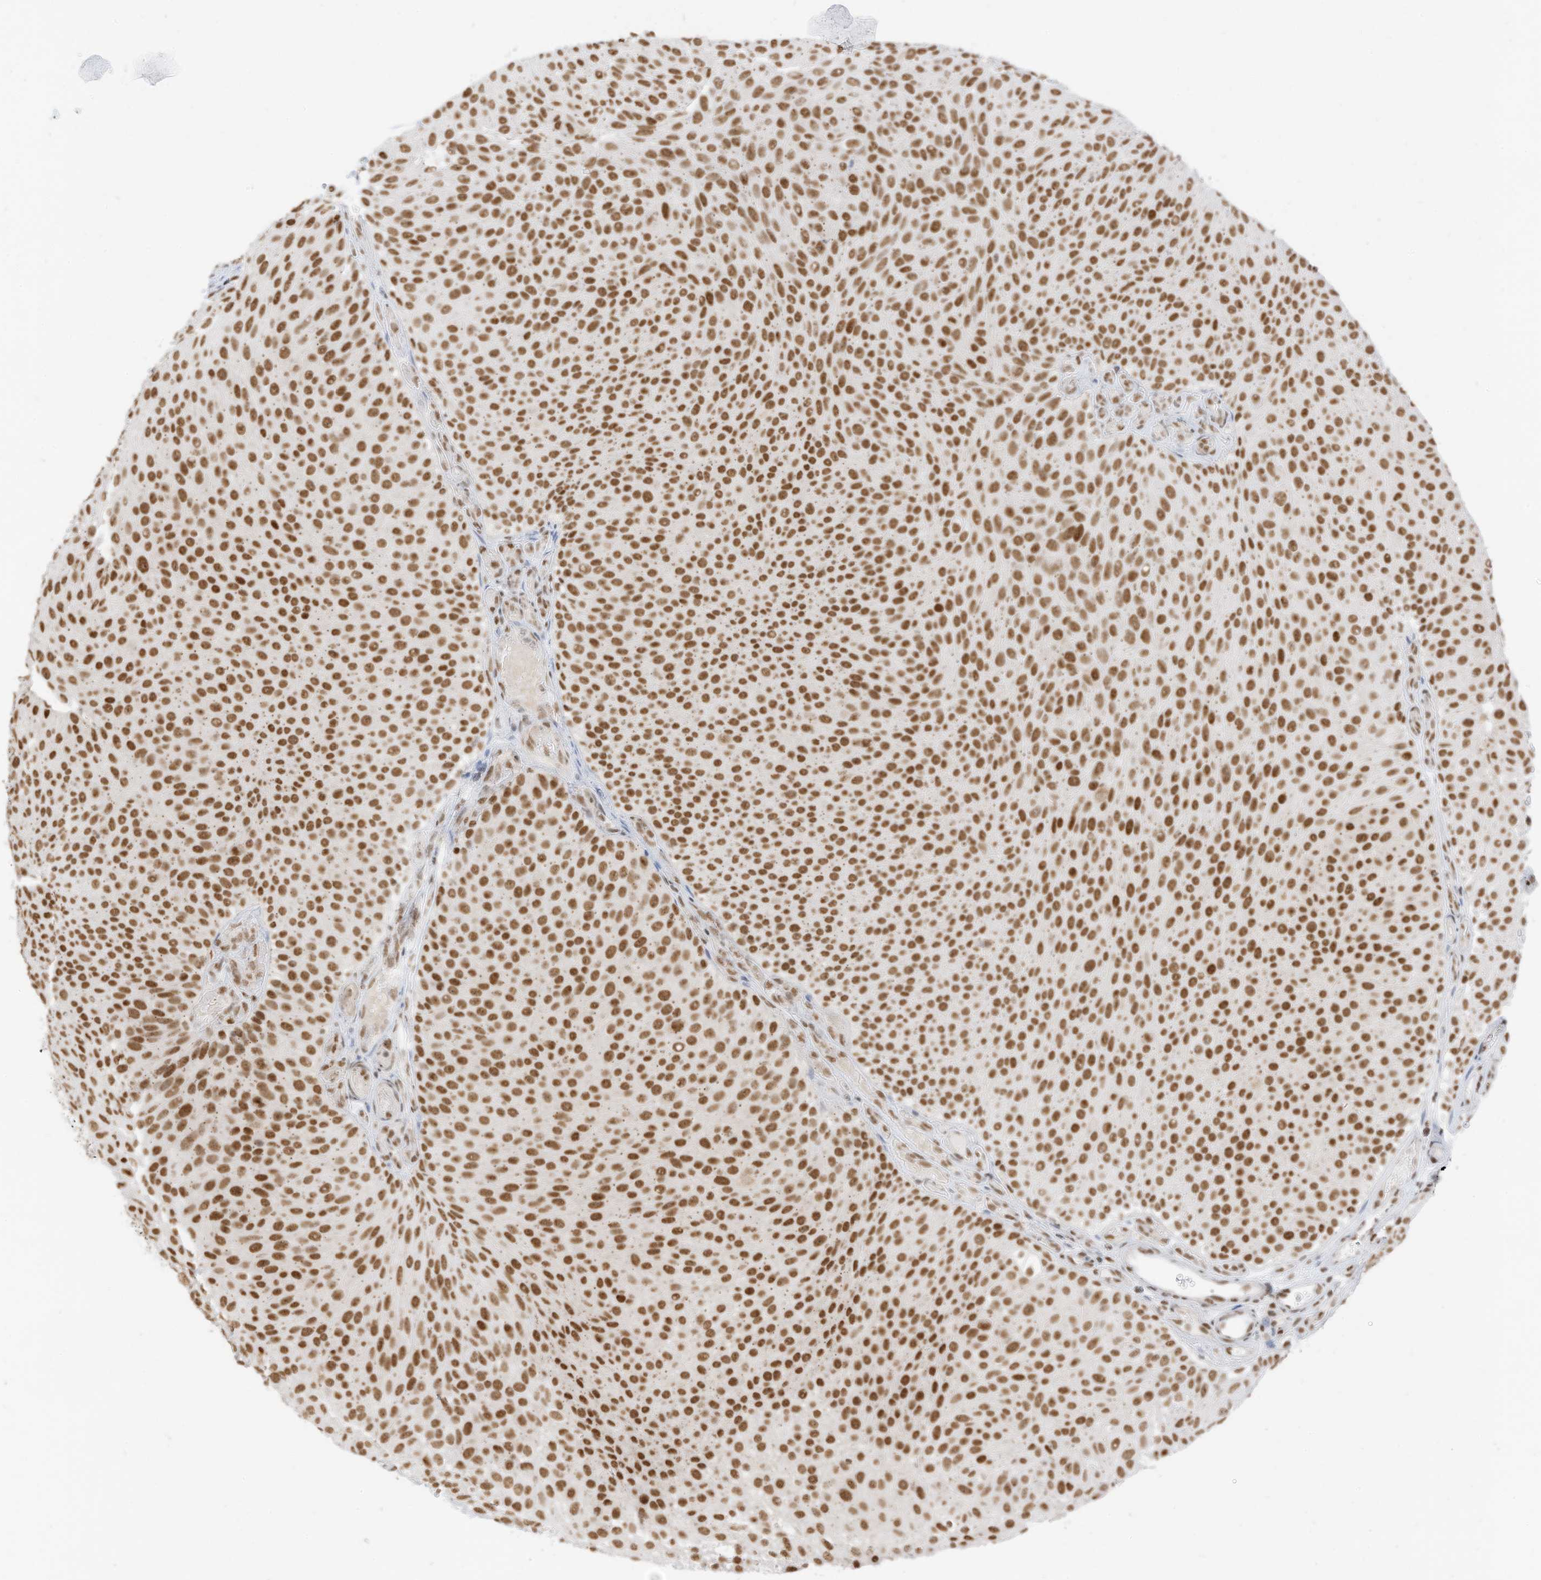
{"staining": {"intensity": "moderate", "quantity": ">75%", "location": "nuclear"}, "tissue": "urothelial cancer", "cell_type": "Tumor cells", "image_type": "cancer", "snomed": [{"axis": "morphology", "description": "Urothelial carcinoma, Low grade"}, {"axis": "topography", "description": "Urinary bladder"}], "caption": "The immunohistochemical stain labels moderate nuclear positivity in tumor cells of low-grade urothelial carcinoma tissue.", "gene": "SMARCA2", "patient": {"sex": "male", "age": 78}}